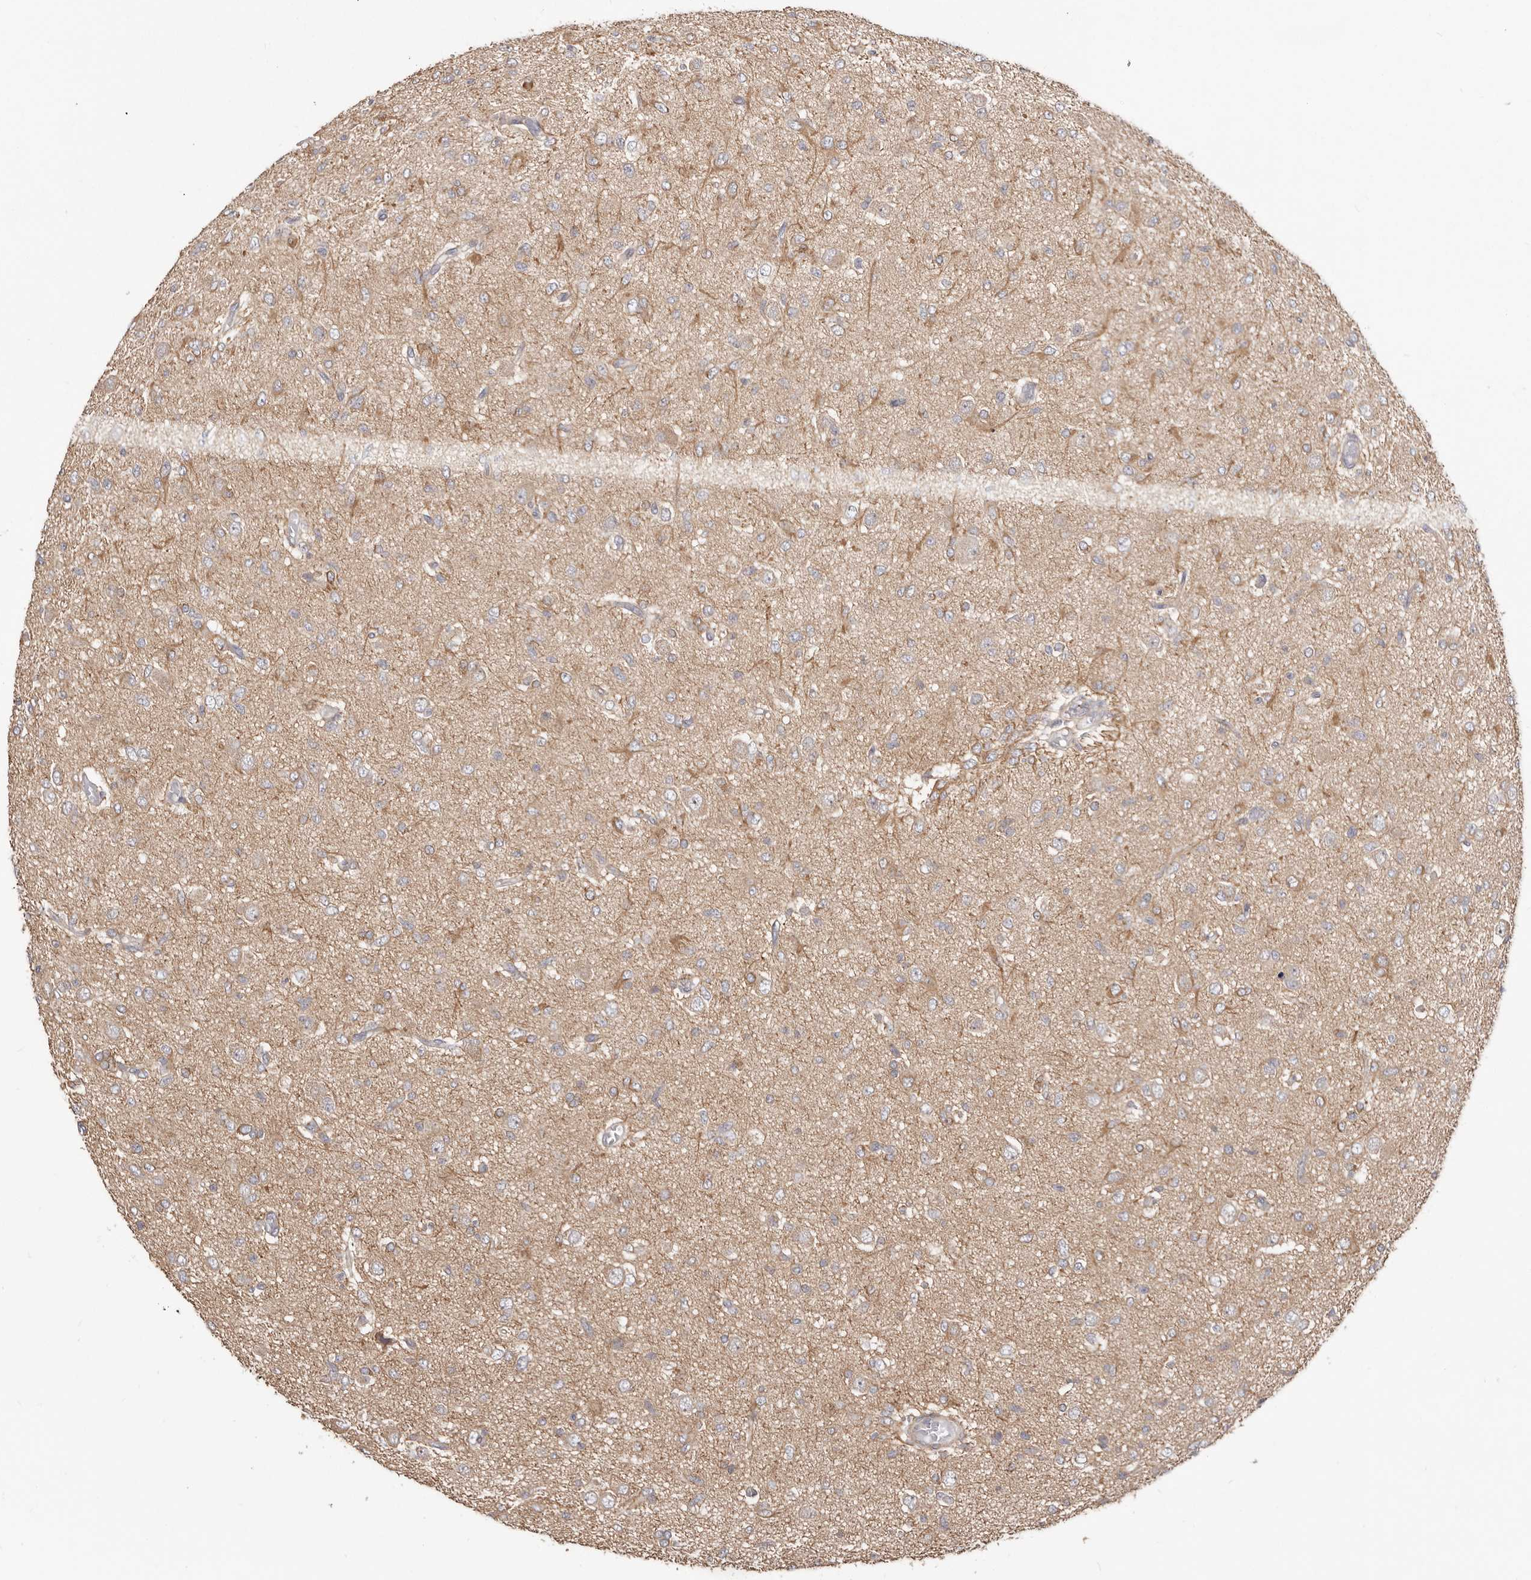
{"staining": {"intensity": "moderate", "quantity": "25%-75%", "location": "cytoplasmic/membranous"}, "tissue": "glioma", "cell_type": "Tumor cells", "image_type": "cancer", "snomed": [{"axis": "morphology", "description": "Glioma, malignant, High grade"}, {"axis": "topography", "description": "Brain"}], "caption": "Approximately 25%-75% of tumor cells in high-grade glioma (malignant) display moderate cytoplasmic/membranous protein positivity as visualized by brown immunohistochemical staining.", "gene": "GPATCH4", "patient": {"sex": "female", "age": 59}}